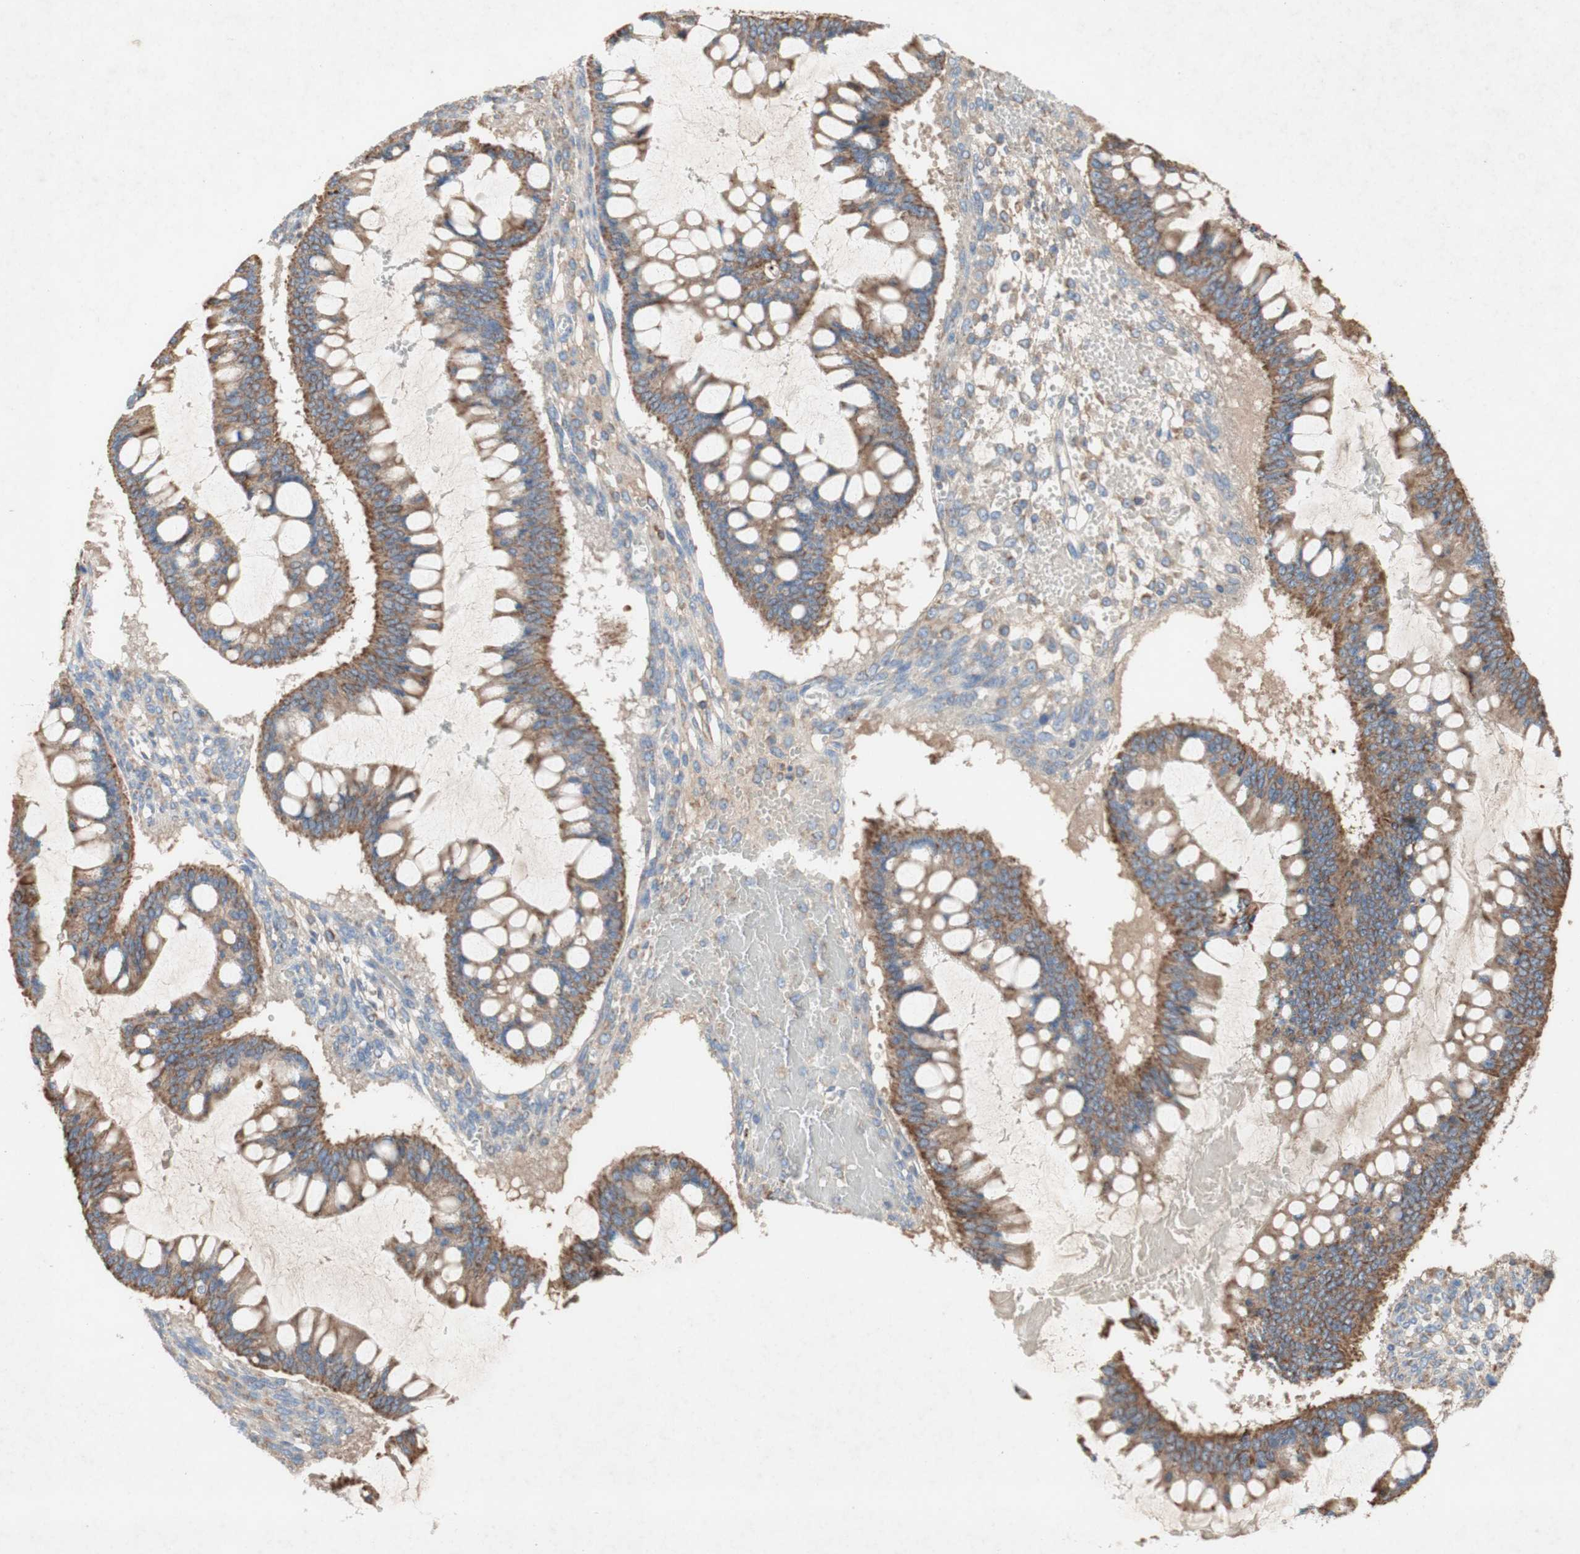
{"staining": {"intensity": "moderate", "quantity": ">75%", "location": "cytoplasmic/membranous"}, "tissue": "ovarian cancer", "cell_type": "Tumor cells", "image_type": "cancer", "snomed": [{"axis": "morphology", "description": "Cystadenocarcinoma, mucinous, NOS"}, {"axis": "topography", "description": "Ovary"}], "caption": "This is an image of IHC staining of mucinous cystadenocarcinoma (ovarian), which shows moderate positivity in the cytoplasmic/membranous of tumor cells.", "gene": "SDHB", "patient": {"sex": "female", "age": 73}}